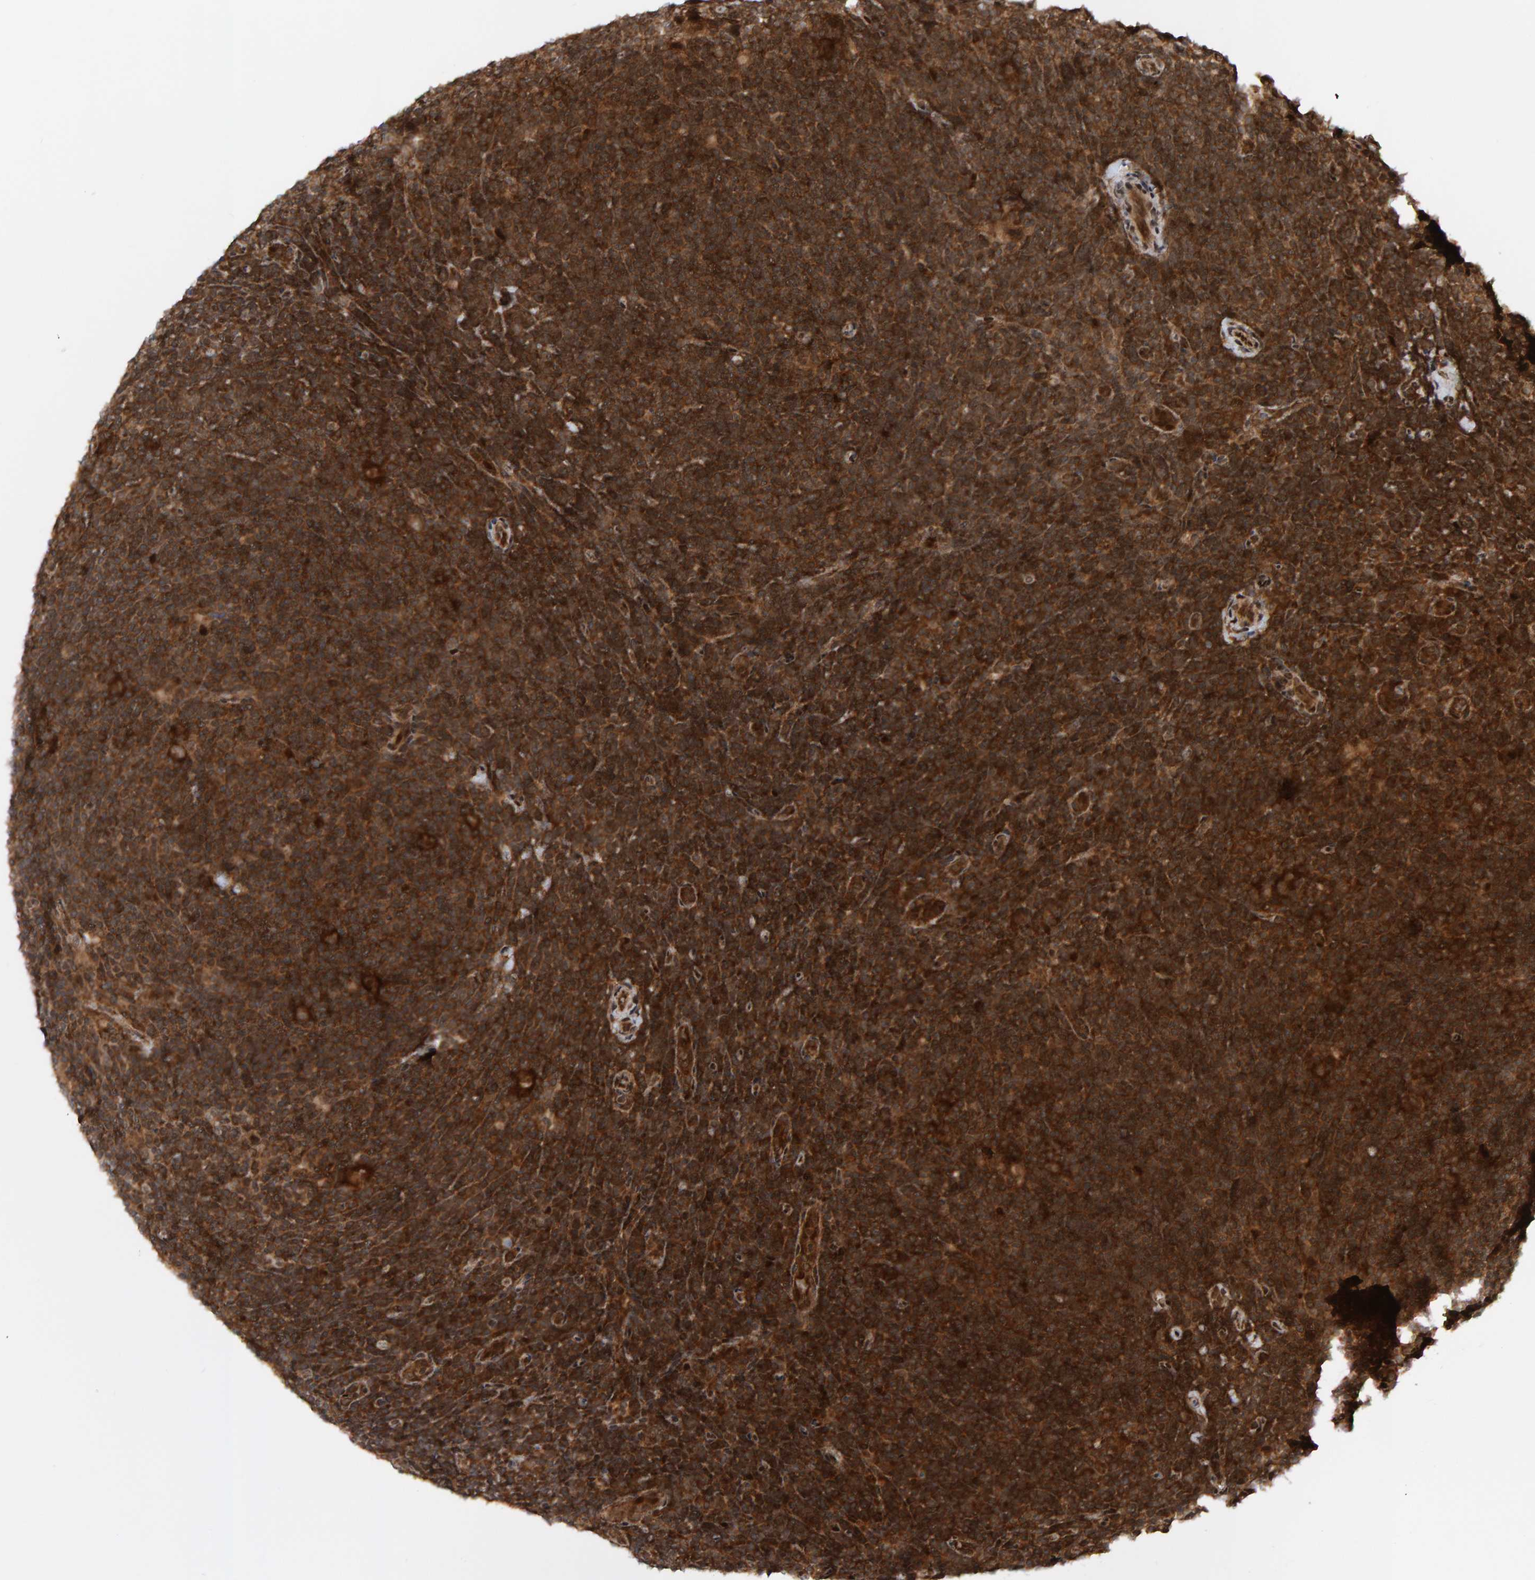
{"staining": {"intensity": "strong", "quantity": ">75%", "location": "cytoplasmic/membranous"}, "tissue": "lymphoma", "cell_type": "Tumor cells", "image_type": "cancer", "snomed": [{"axis": "morphology", "description": "Hodgkin's disease, NOS"}, {"axis": "topography", "description": "Lymph node"}], "caption": "The image exhibits staining of Hodgkin's disease, revealing strong cytoplasmic/membranous protein staining (brown color) within tumor cells. (DAB (3,3'-diaminobenzidine) IHC with brightfield microscopy, high magnification).", "gene": "ZNF366", "patient": {"sex": "female", "age": 57}}